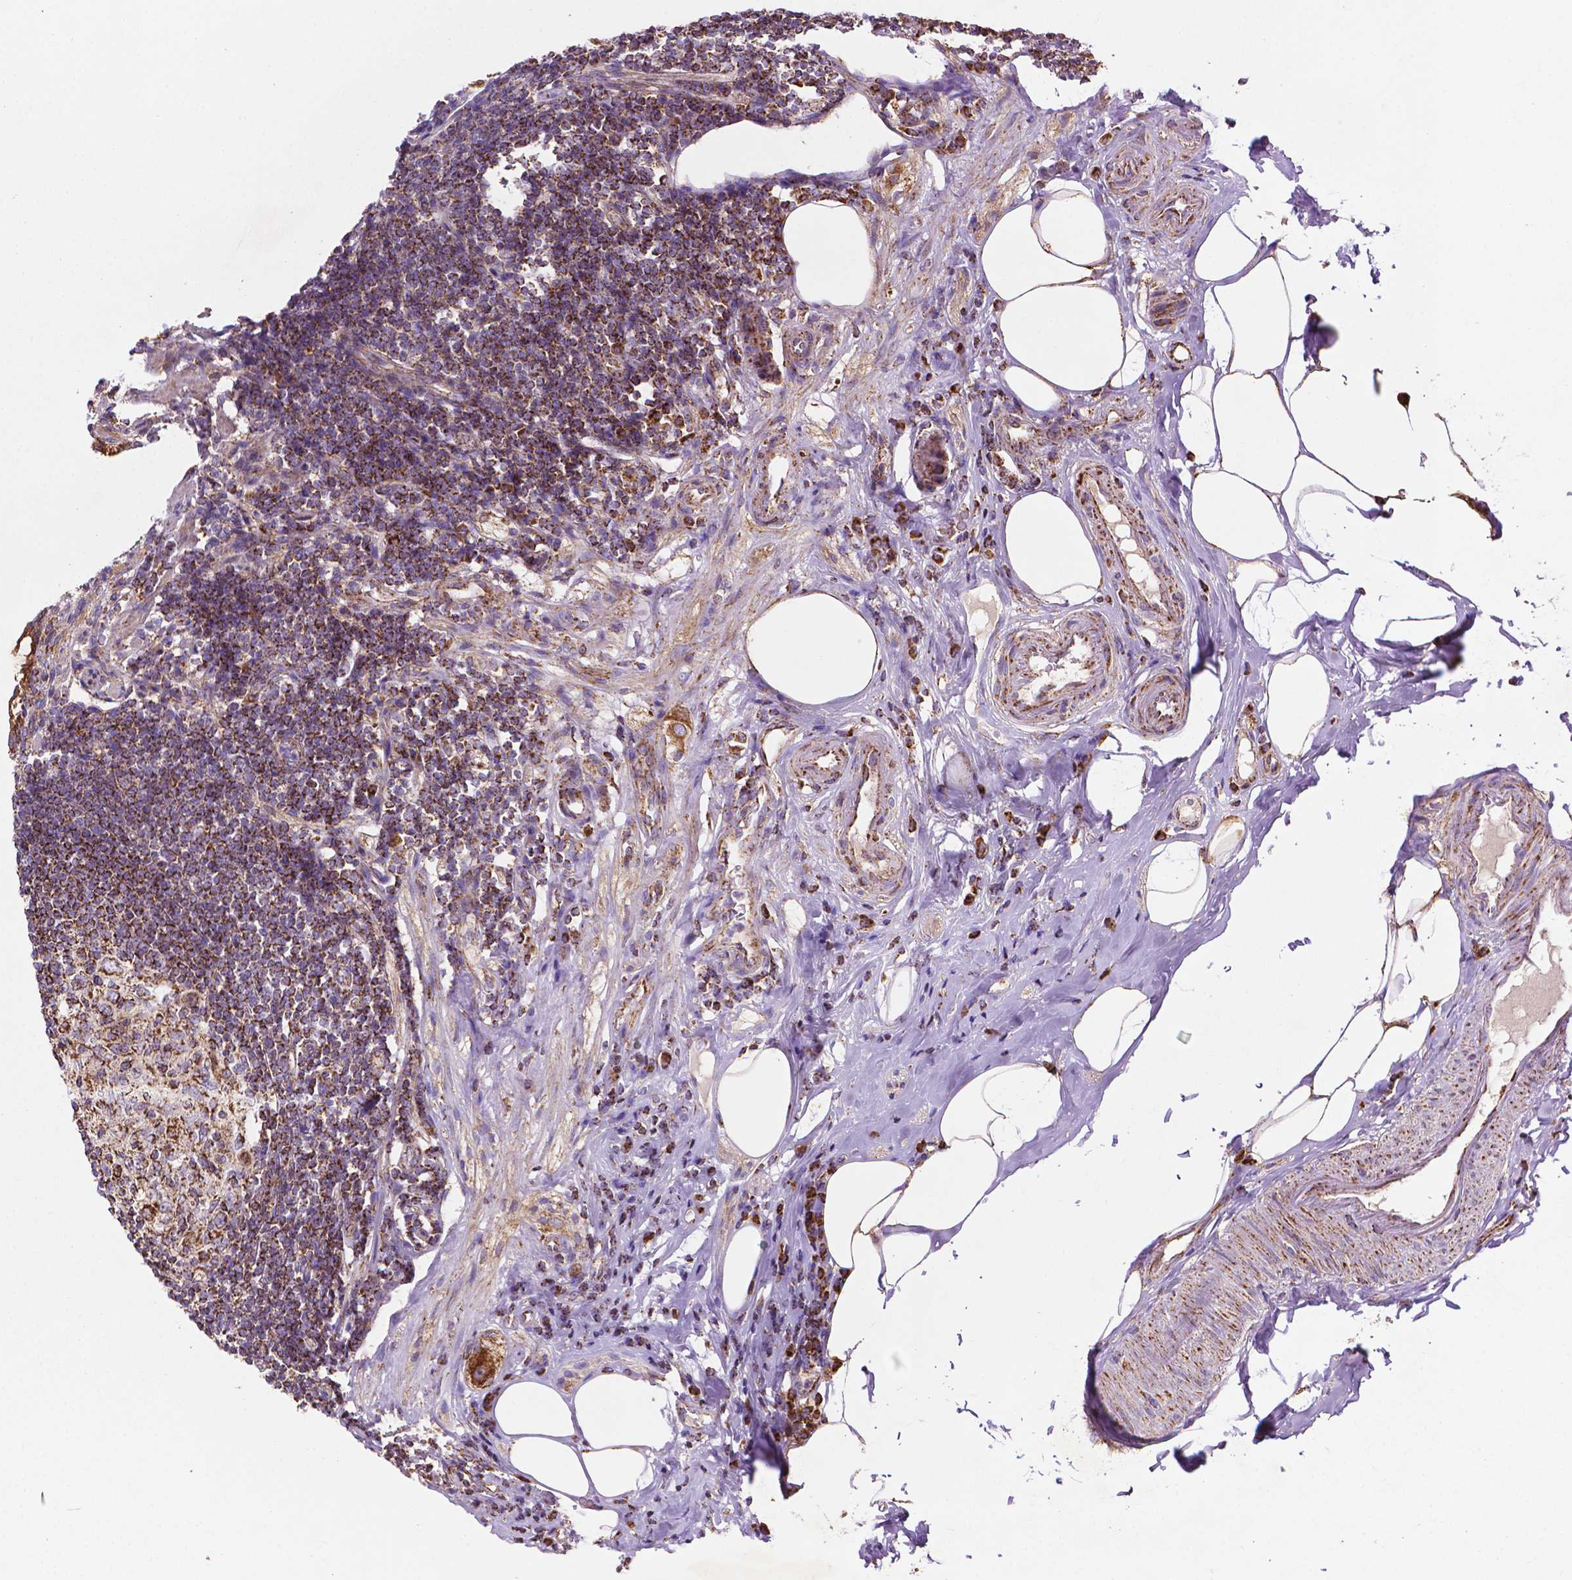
{"staining": {"intensity": "strong", "quantity": ">75%", "location": "cytoplasmic/membranous"}, "tissue": "appendix", "cell_type": "Glandular cells", "image_type": "normal", "snomed": [{"axis": "morphology", "description": "Normal tissue, NOS"}, {"axis": "topography", "description": "Appendix"}], "caption": "A high-resolution histopathology image shows immunohistochemistry (IHC) staining of benign appendix, which displays strong cytoplasmic/membranous positivity in about >75% of glandular cells. Using DAB (brown) and hematoxylin (blue) stains, captured at high magnification using brightfield microscopy.", "gene": "ILVBL", "patient": {"sex": "female", "age": 57}}